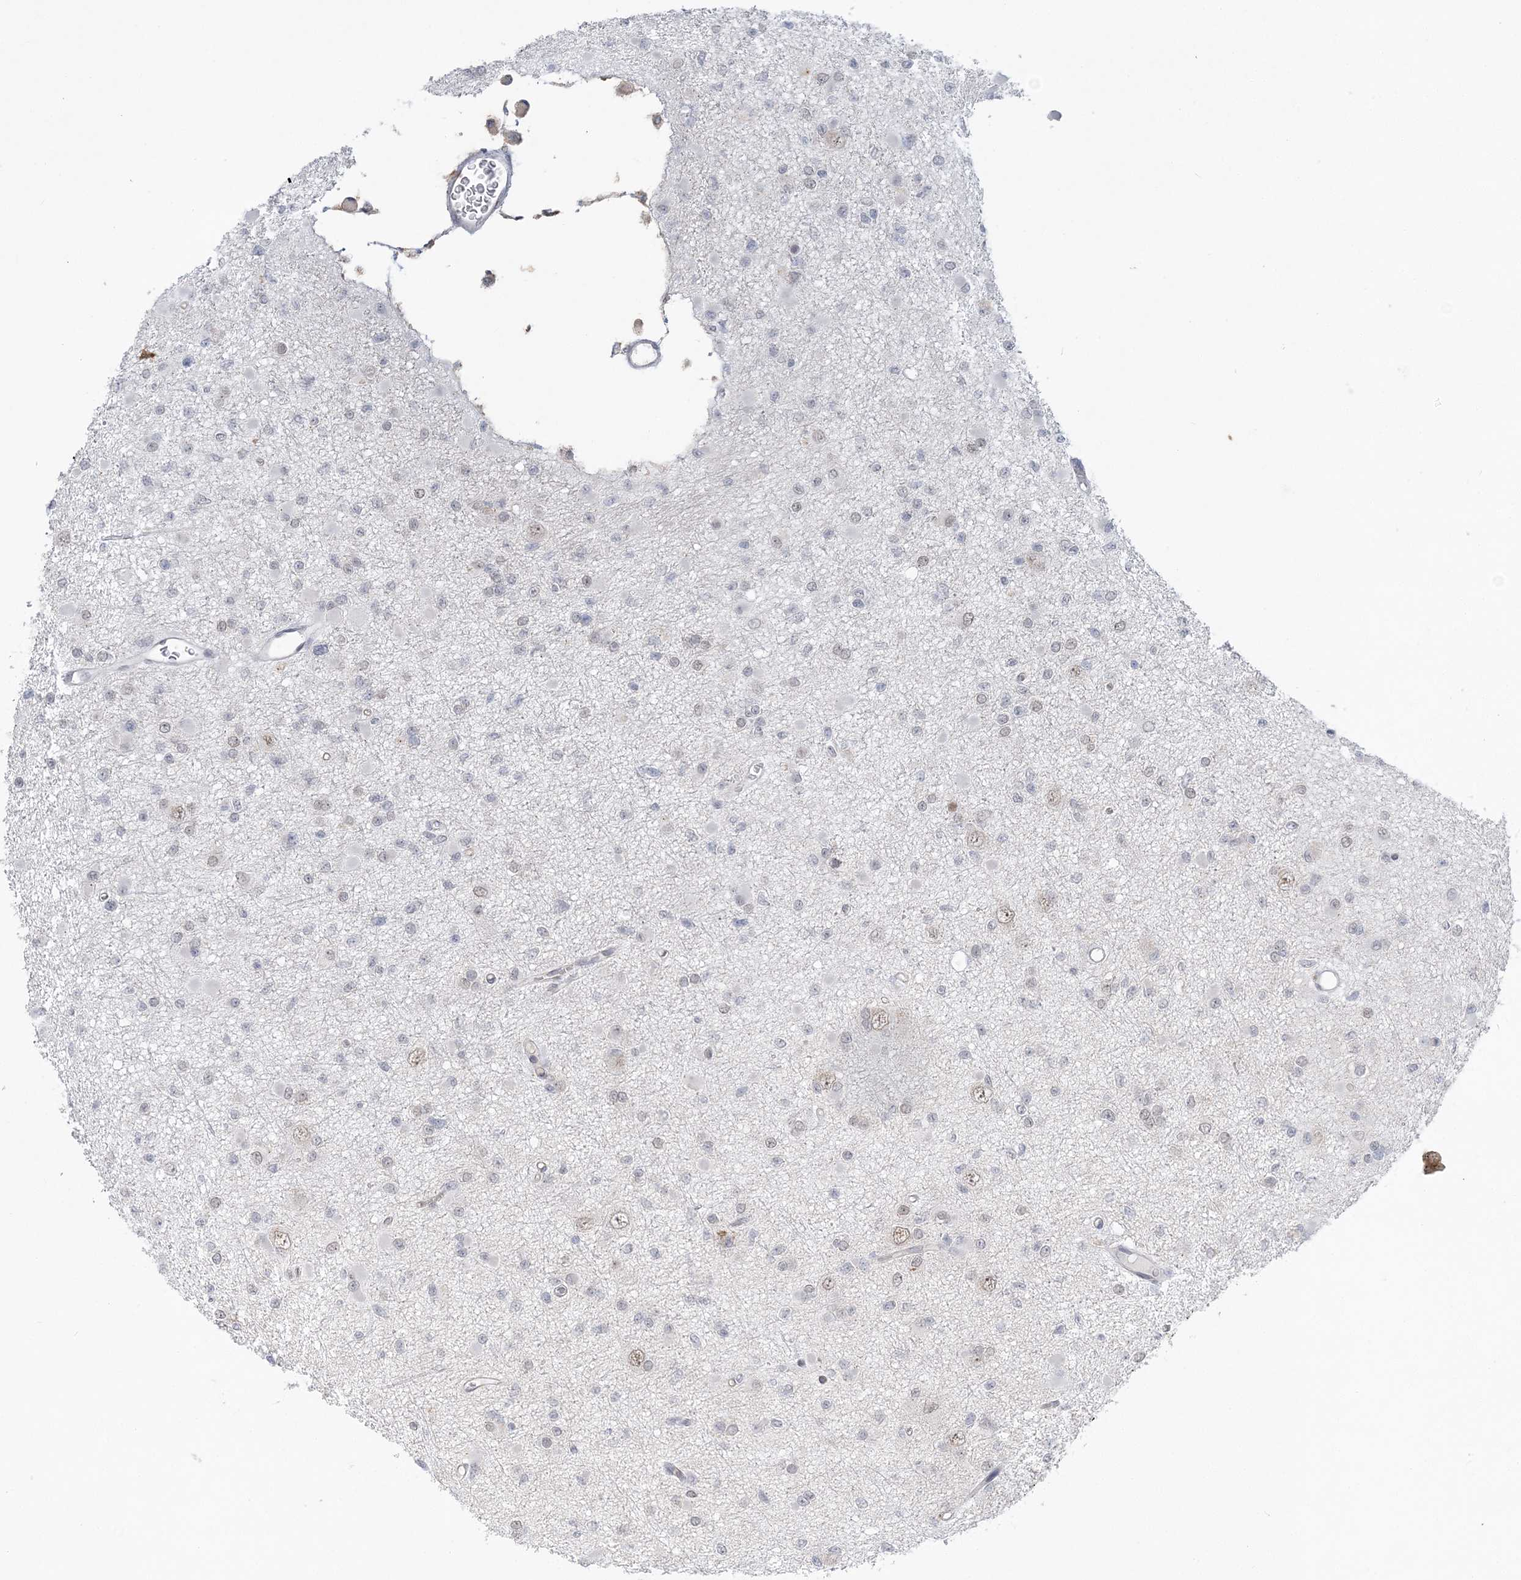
{"staining": {"intensity": "negative", "quantity": "none", "location": "none"}, "tissue": "glioma", "cell_type": "Tumor cells", "image_type": "cancer", "snomed": [{"axis": "morphology", "description": "Glioma, malignant, Low grade"}, {"axis": "topography", "description": "Brain"}], "caption": "DAB immunohistochemical staining of human low-grade glioma (malignant) demonstrates no significant expression in tumor cells. The staining is performed using DAB brown chromogen with nuclei counter-stained in using hematoxylin.", "gene": "WAC", "patient": {"sex": "female", "age": 22}}